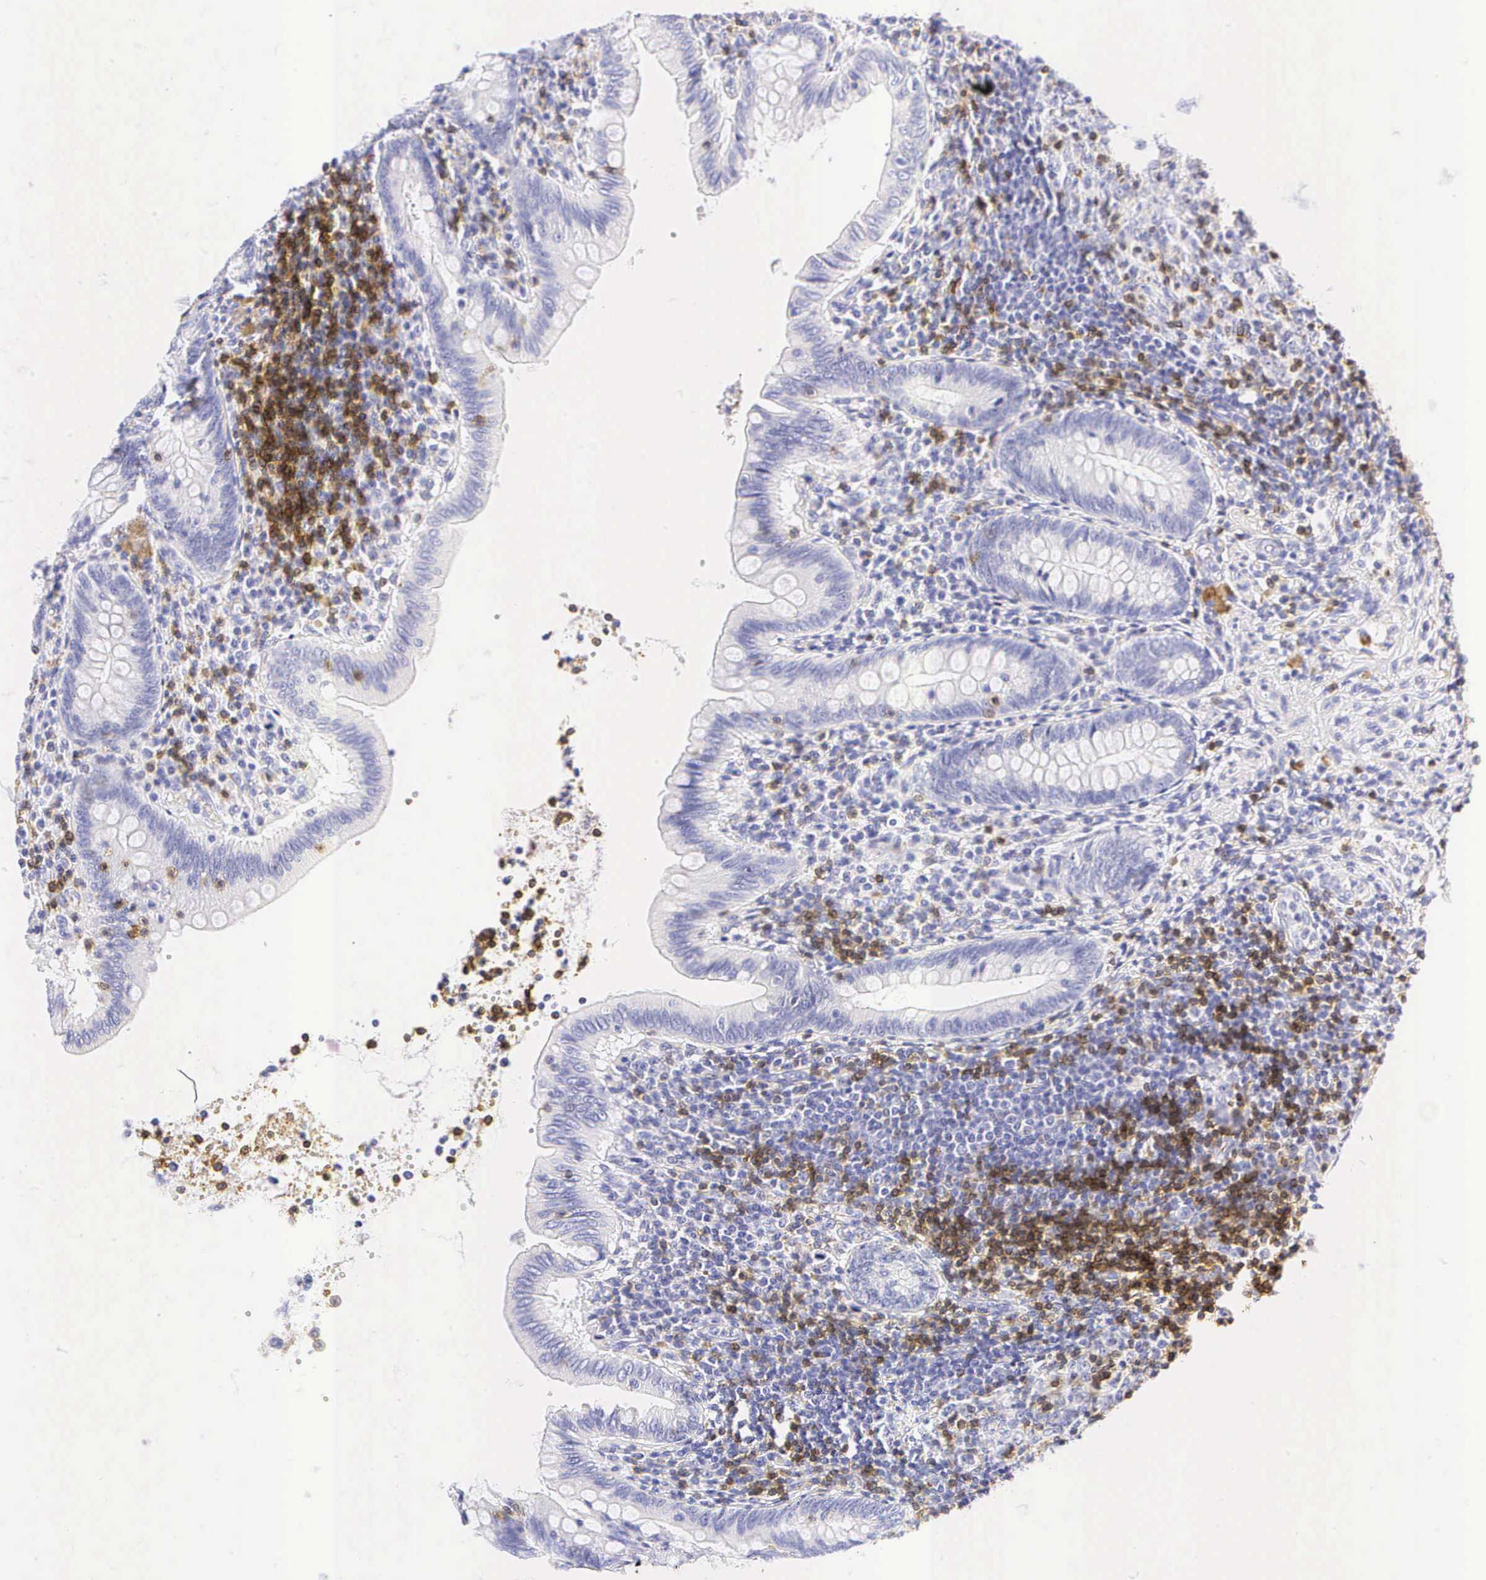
{"staining": {"intensity": "negative", "quantity": "none", "location": "none"}, "tissue": "appendix", "cell_type": "Glandular cells", "image_type": "normal", "snomed": [{"axis": "morphology", "description": "Normal tissue, NOS"}, {"axis": "topography", "description": "Appendix"}], "caption": "Glandular cells show no significant expression in normal appendix. (Brightfield microscopy of DAB (3,3'-diaminobenzidine) IHC at high magnification).", "gene": "CD3E", "patient": {"sex": "female", "age": 34}}